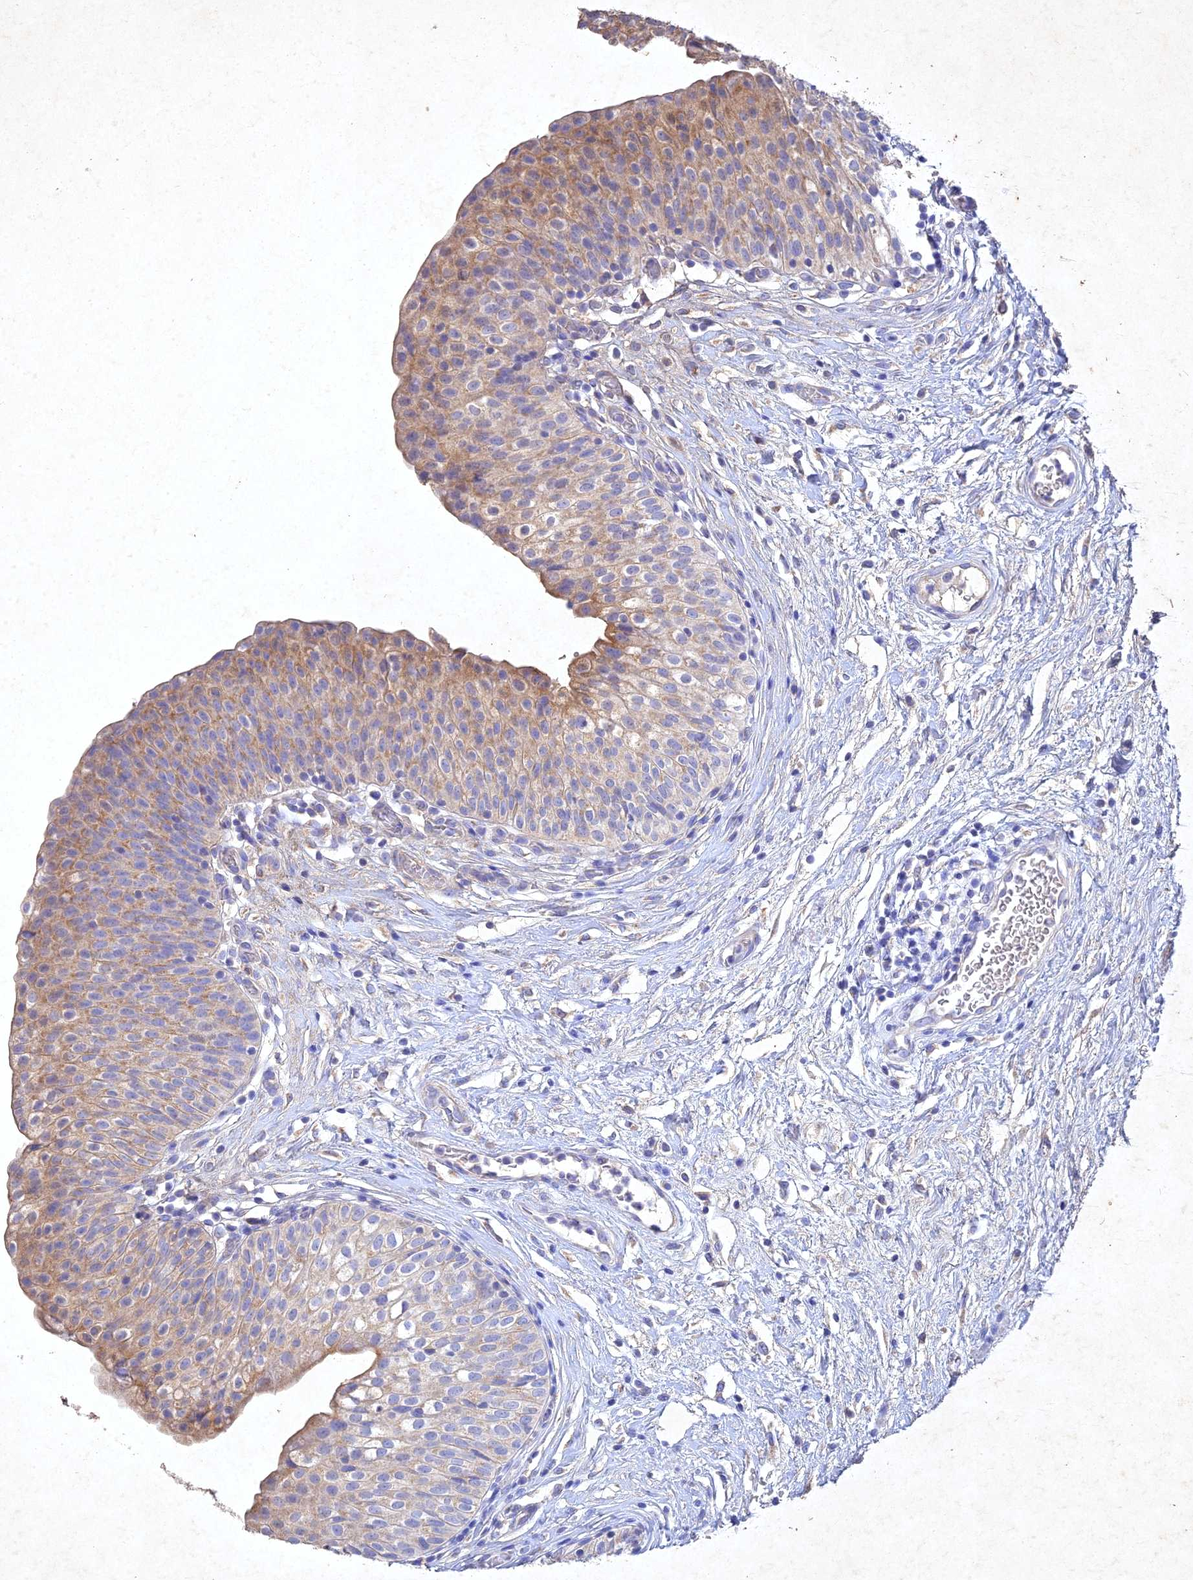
{"staining": {"intensity": "moderate", "quantity": ">75%", "location": "cytoplasmic/membranous"}, "tissue": "urinary bladder", "cell_type": "Urothelial cells", "image_type": "normal", "snomed": [{"axis": "morphology", "description": "Normal tissue, NOS"}, {"axis": "topography", "description": "Urinary bladder"}], "caption": "Immunohistochemistry (IHC) micrograph of benign human urinary bladder stained for a protein (brown), which exhibits medium levels of moderate cytoplasmic/membranous expression in approximately >75% of urothelial cells.", "gene": "NDUFV1", "patient": {"sex": "male", "age": 55}}